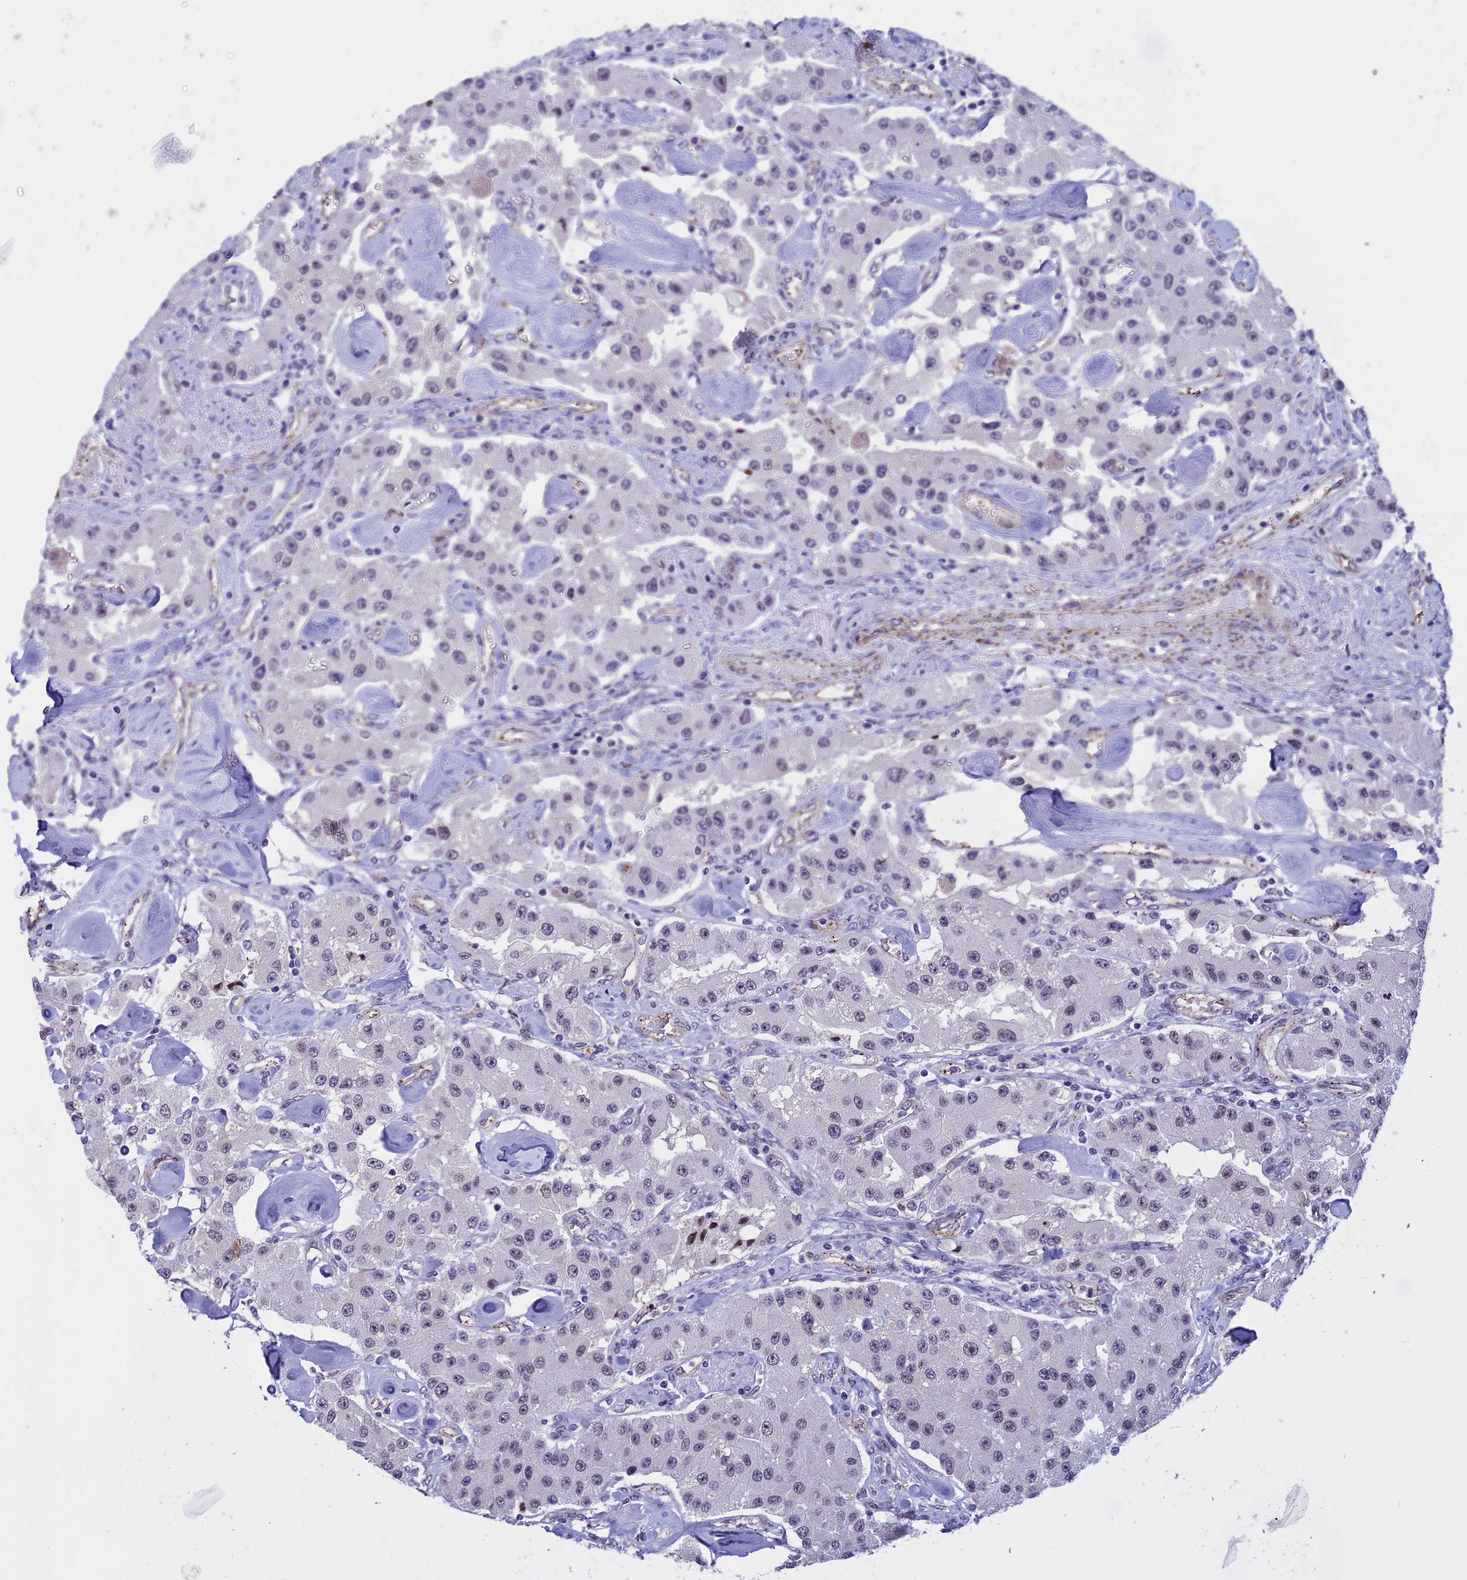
{"staining": {"intensity": "weak", "quantity": "<25%", "location": "nuclear"}, "tissue": "carcinoid", "cell_type": "Tumor cells", "image_type": "cancer", "snomed": [{"axis": "morphology", "description": "Carcinoid, malignant, NOS"}, {"axis": "topography", "description": "Pancreas"}], "caption": "Tumor cells are negative for brown protein staining in carcinoid (malignant).", "gene": "NIPBL", "patient": {"sex": "male", "age": 41}}